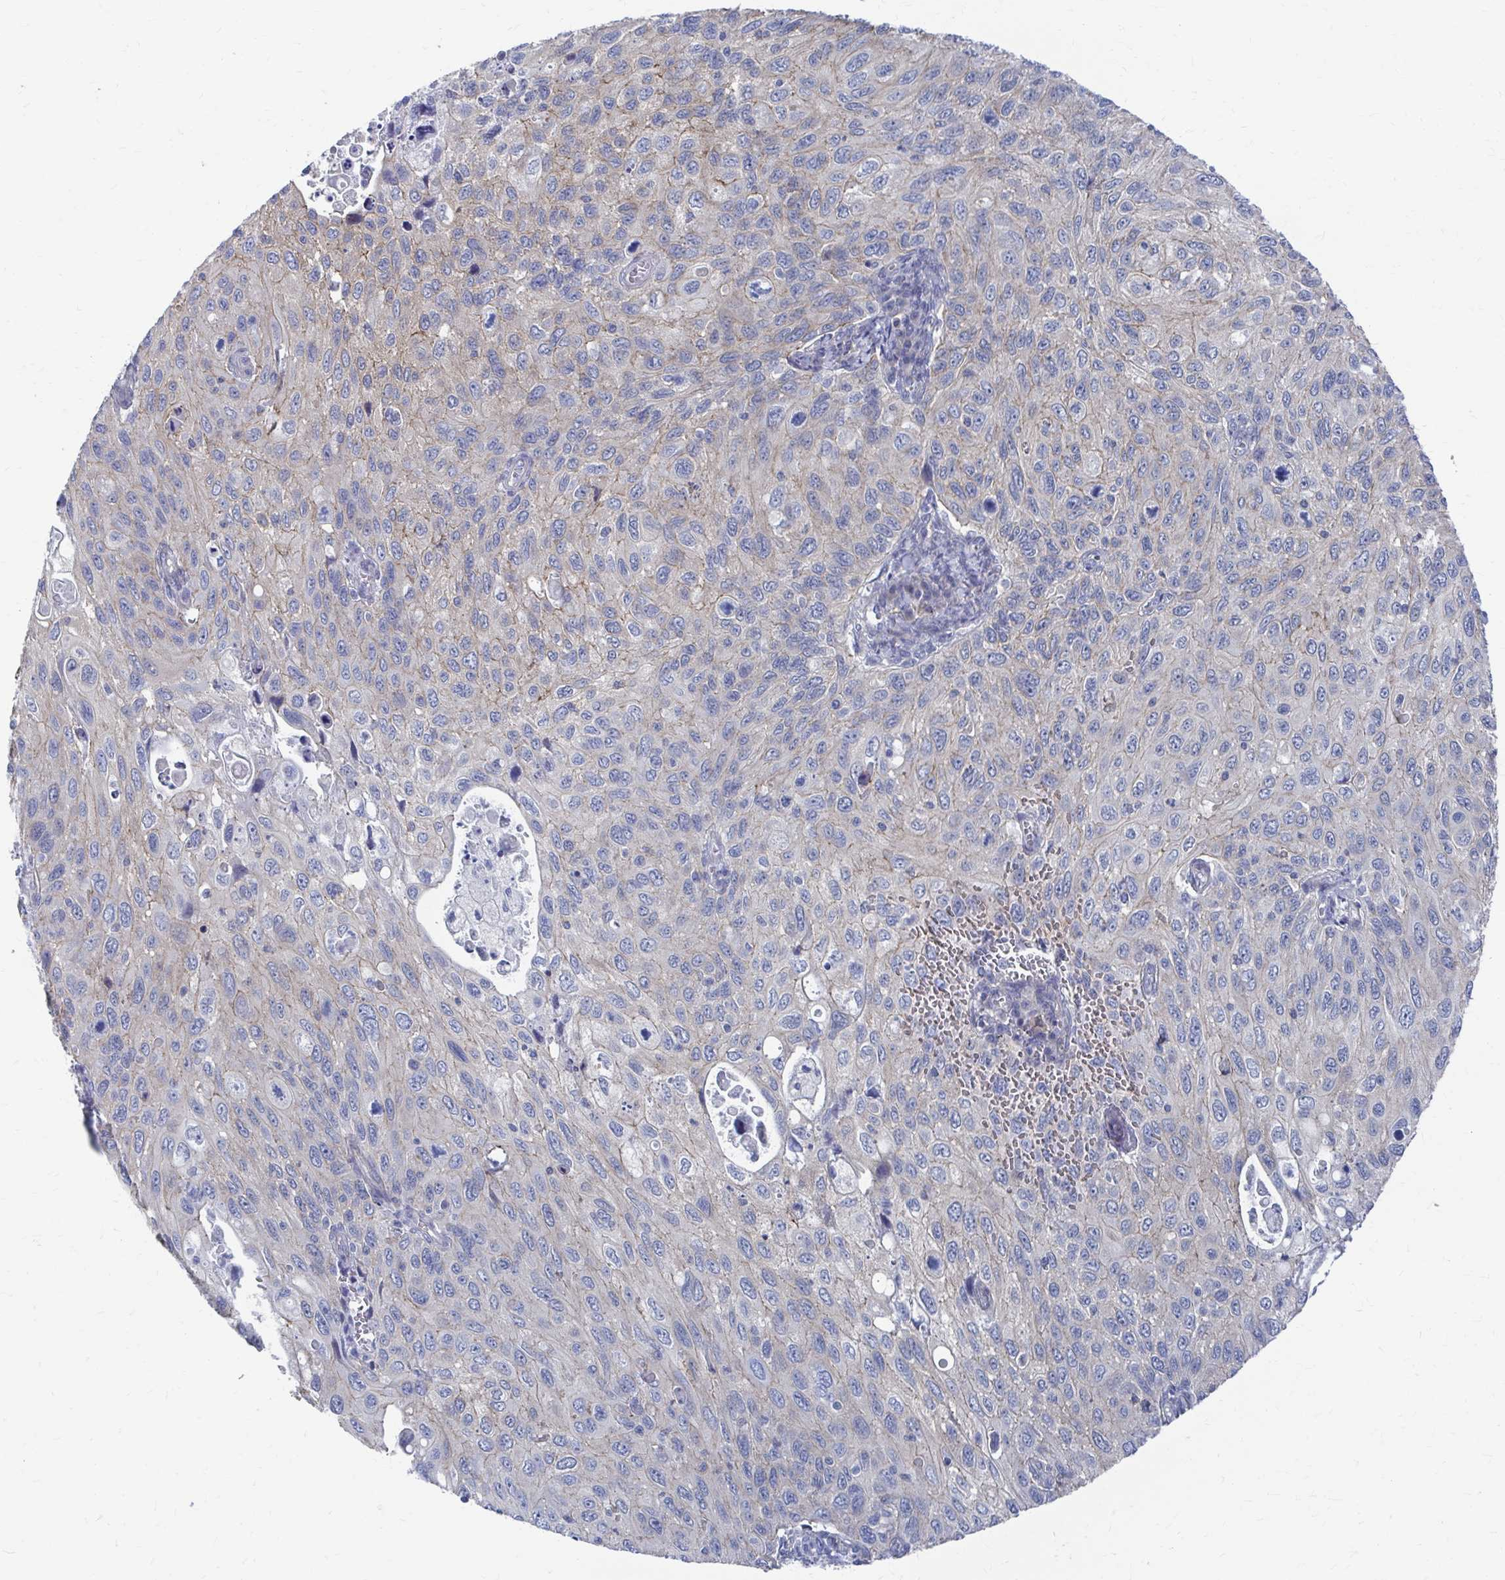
{"staining": {"intensity": "negative", "quantity": "none", "location": "none"}, "tissue": "cervical cancer", "cell_type": "Tumor cells", "image_type": "cancer", "snomed": [{"axis": "morphology", "description": "Squamous cell carcinoma, NOS"}, {"axis": "topography", "description": "Cervix"}], "caption": "This is an immunohistochemistry (IHC) photomicrograph of human cervical cancer (squamous cell carcinoma). There is no positivity in tumor cells.", "gene": "PLEKHG7", "patient": {"sex": "female", "age": 70}}